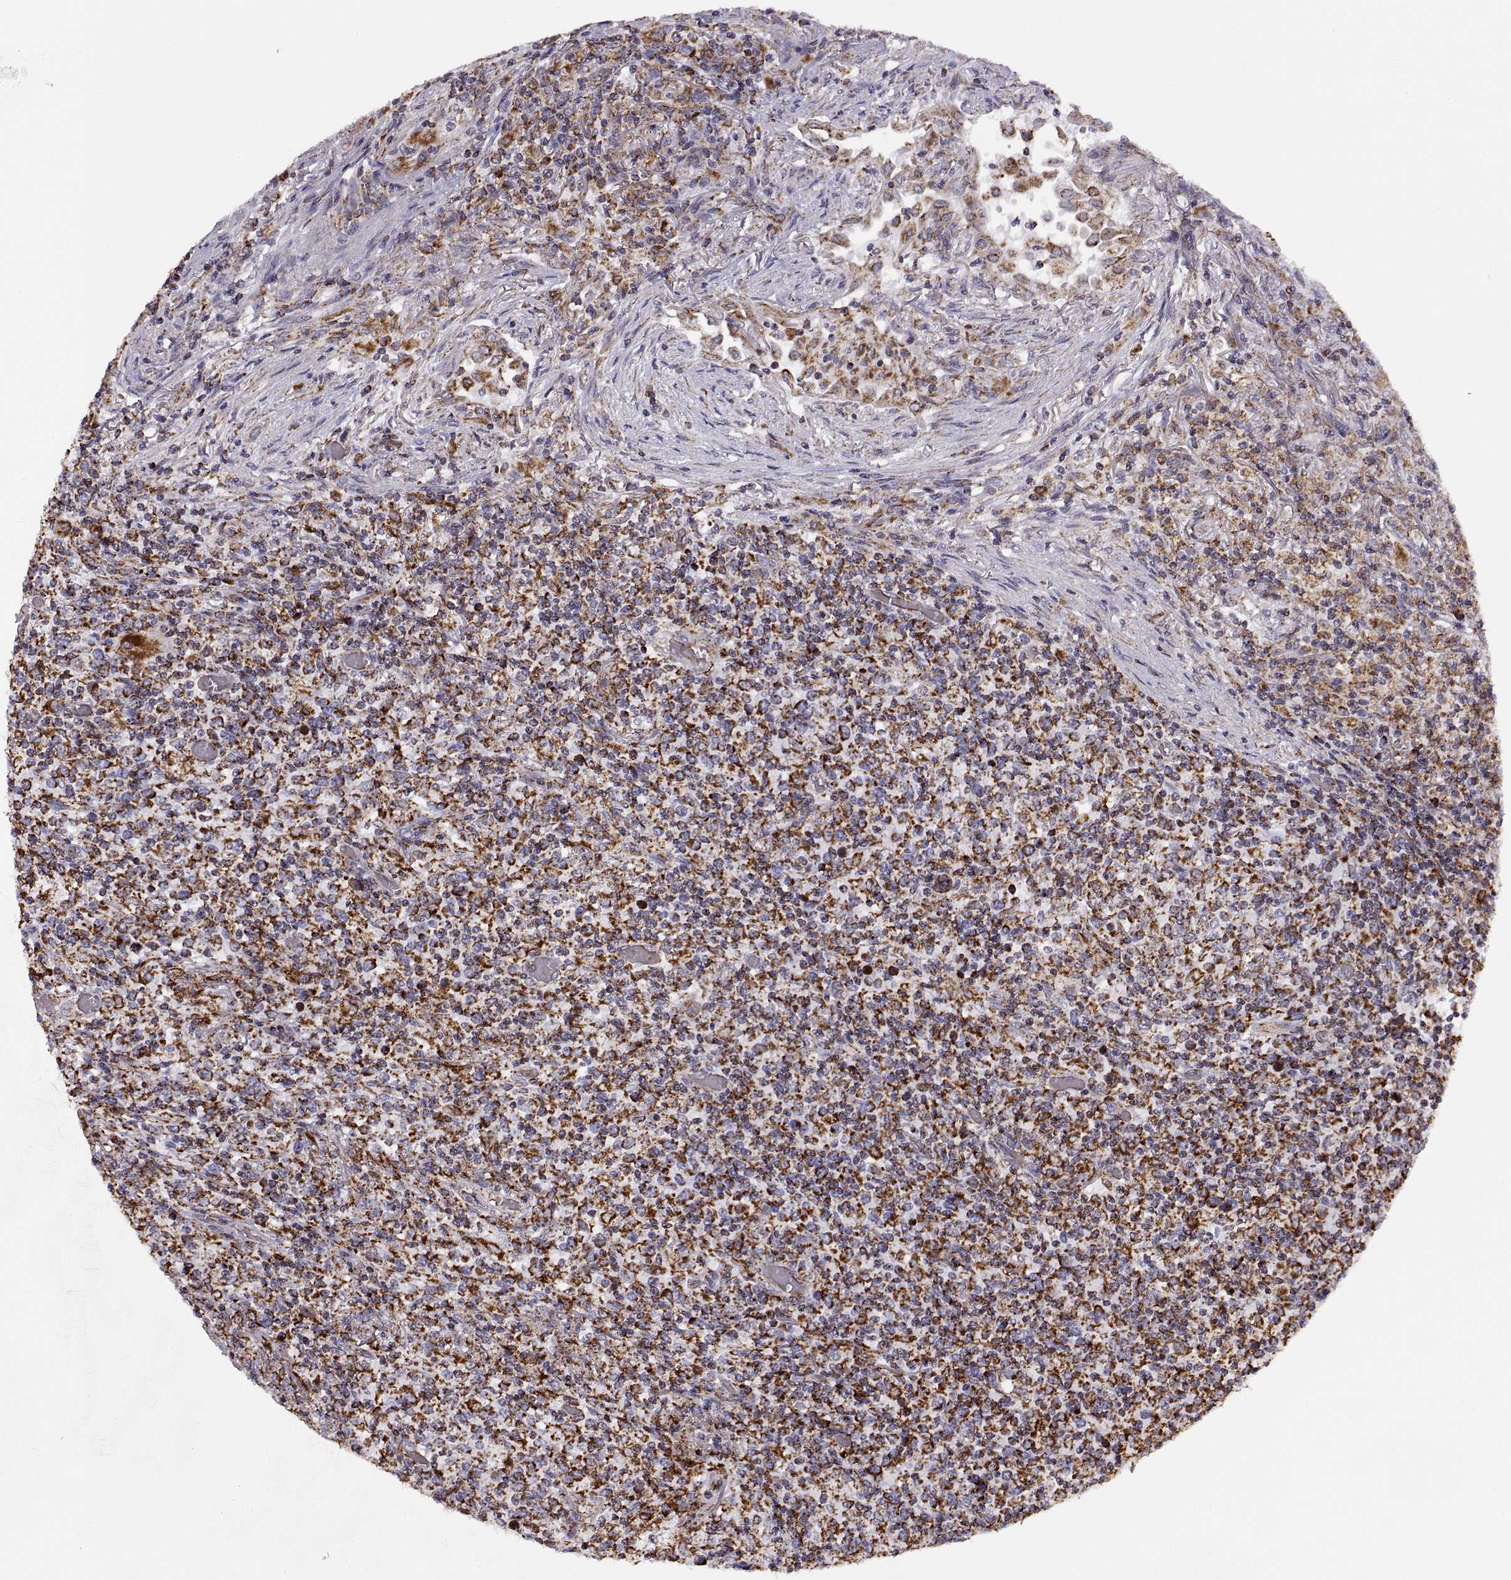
{"staining": {"intensity": "strong", "quantity": ">75%", "location": "cytoplasmic/membranous"}, "tissue": "lymphoma", "cell_type": "Tumor cells", "image_type": "cancer", "snomed": [{"axis": "morphology", "description": "Malignant lymphoma, non-Hodgkin's type, High grade"}, {"axis": "topography", "description": "Lung"}], "caption": "Human malignant lymphoma, non-Hodgkin's type (high-grade) stained for a protein (brown) exhibits strong cytoplasmic/membranous positive positivity in about >75% of tumor cells.", "gene": "ARSD", "patient": {"sex": "male", "age": 79}}